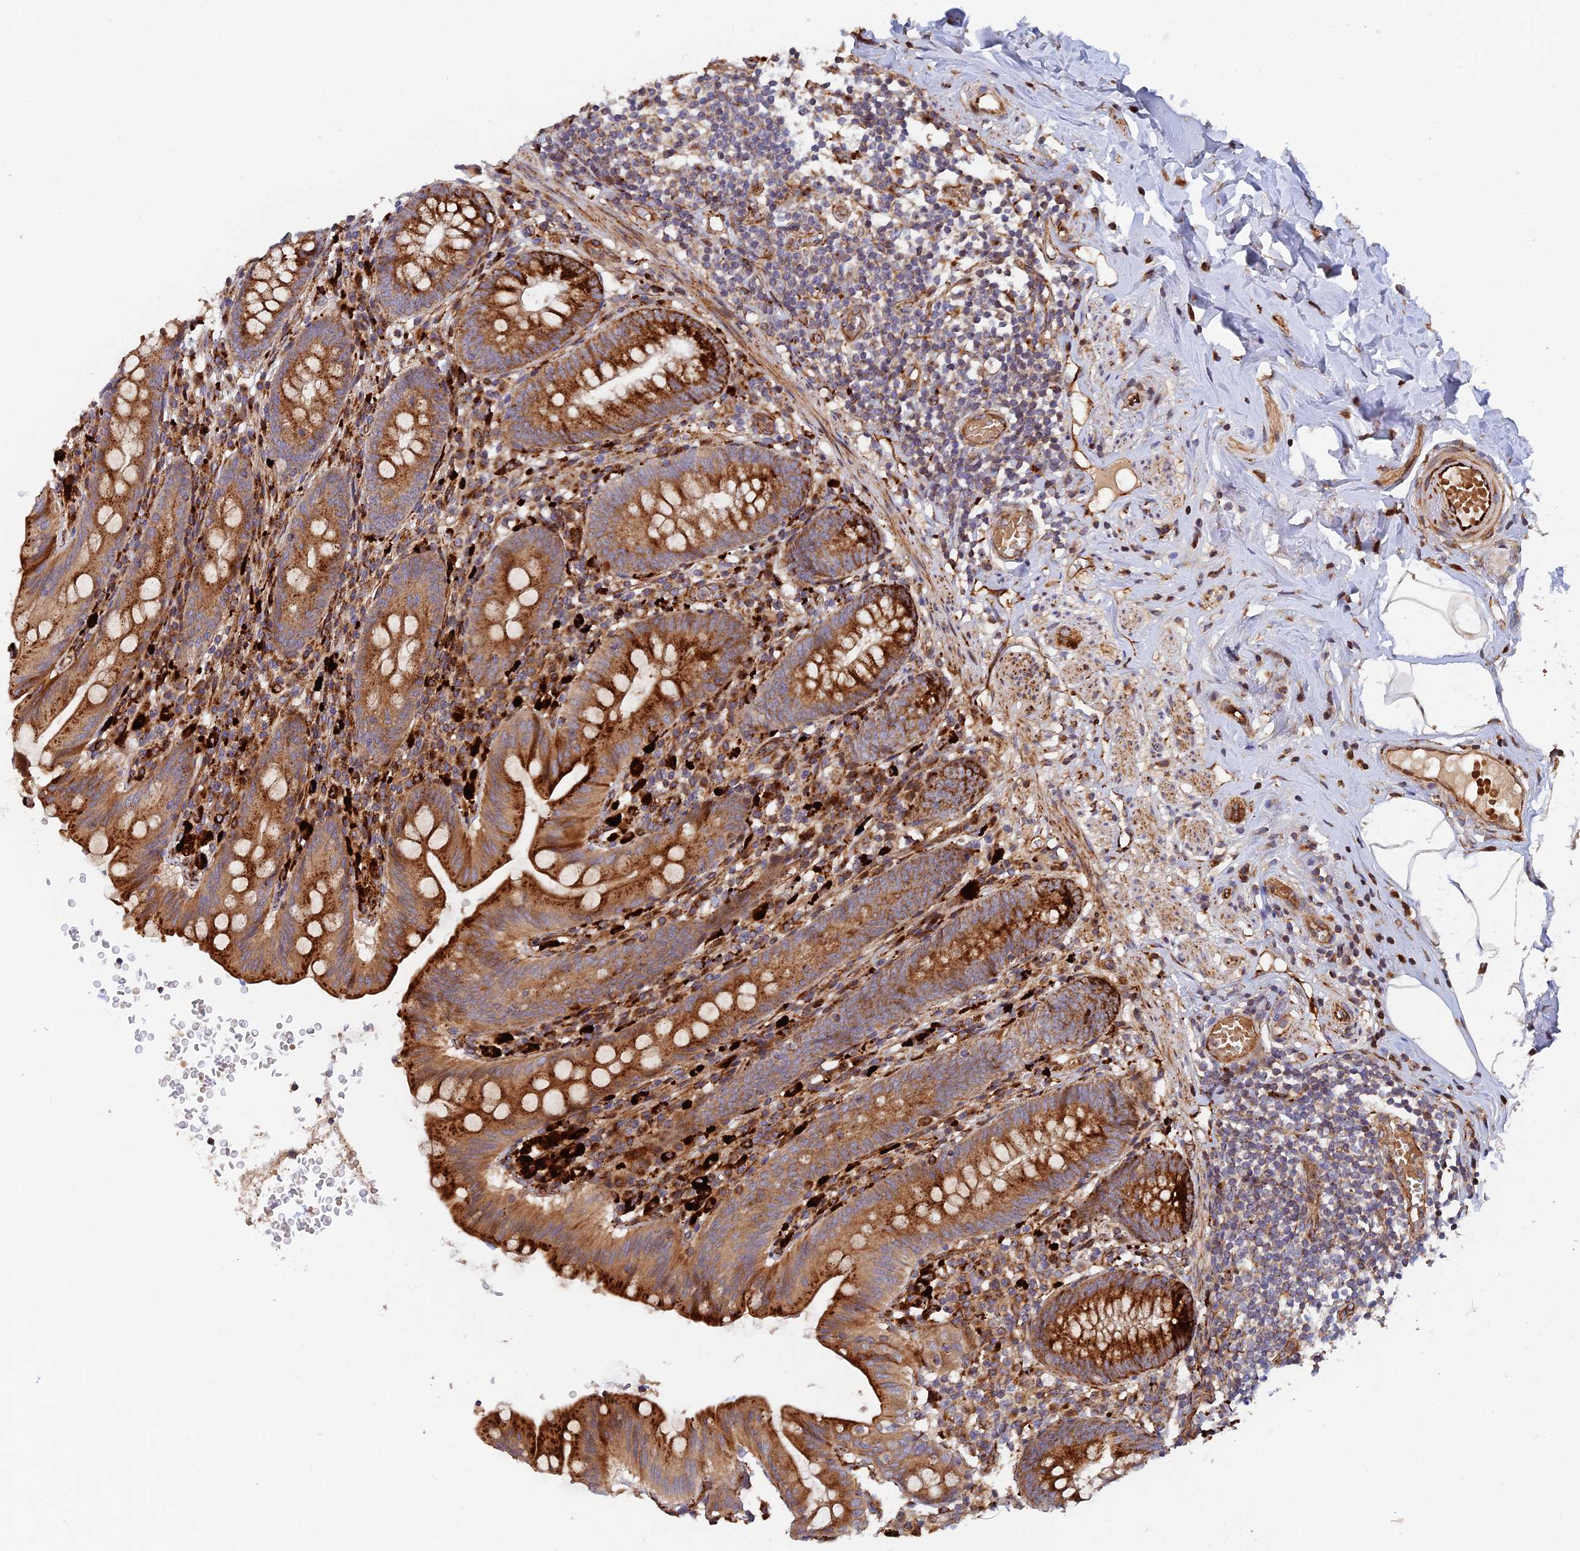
{"staining": {"intensity": "strong", "quantity": ">75%", "location": "cytoplasmic/membranous"}, "tissue": "appendix", "cell_type": "Glandular cells", "image_type": "normal", "snomed": [{"axis": "morphology", "description": "Normal tissue, NOS"}, {"axis": "topography", "description": "Appendix"}], "caption": "DAB (3,3'-diaminobenzidine) immunohistochemical staining of normal human appendix reveals strong cytoplasmic/membranous protein expression in about >75% of glandular cells. The protein is stained brown, and the nuclei are stained in blue (DAB IHC with brightfield microscopy, high magnification).", "gene": "PPP2R3C", "patient": {"sex": "male", "age": 55}}